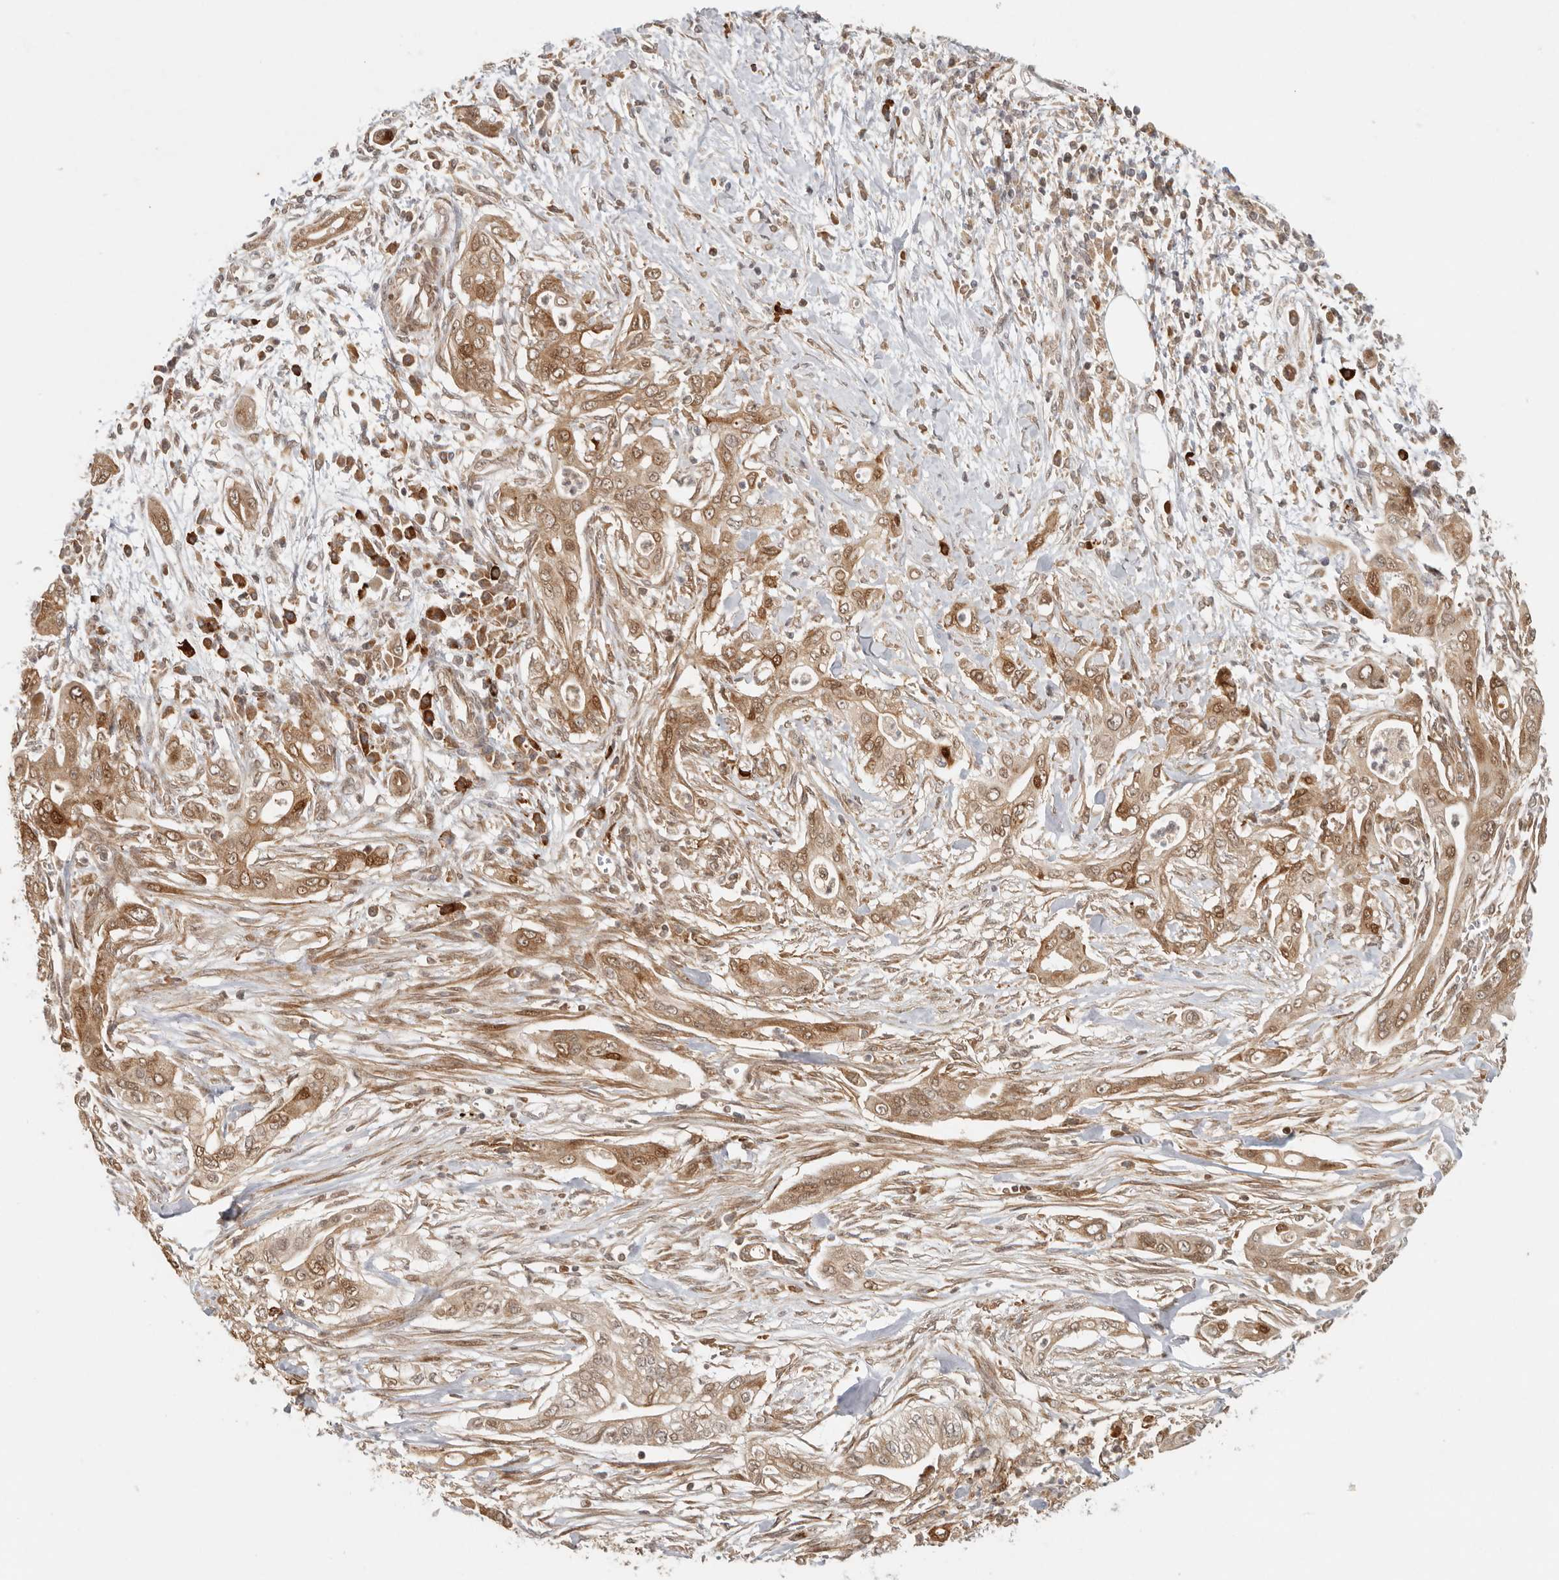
{"staining": {"intensity": "moderate", "quantity": ">75%", "location": "cytoplasmic/membranous,nuclear"}, "tissue": "pancreatic cancer", "cell_type": "Tumor cells", "image_type": "cancer", "snomed": [{"axis": "morphology", "description": "Adenocarcinoma, NOS"}, {"axis": "topography", "description": "Pancreas"}], "caption": "Adenocarcinoma (pancreatic) stained for a protein (brown) exhibits moderate cytoplasmic/membranous and nuclear positive staining in approximately >75% of tumor cells.", "gene": "AHDC1", "patient": {"sex": "male", "age": 58}}